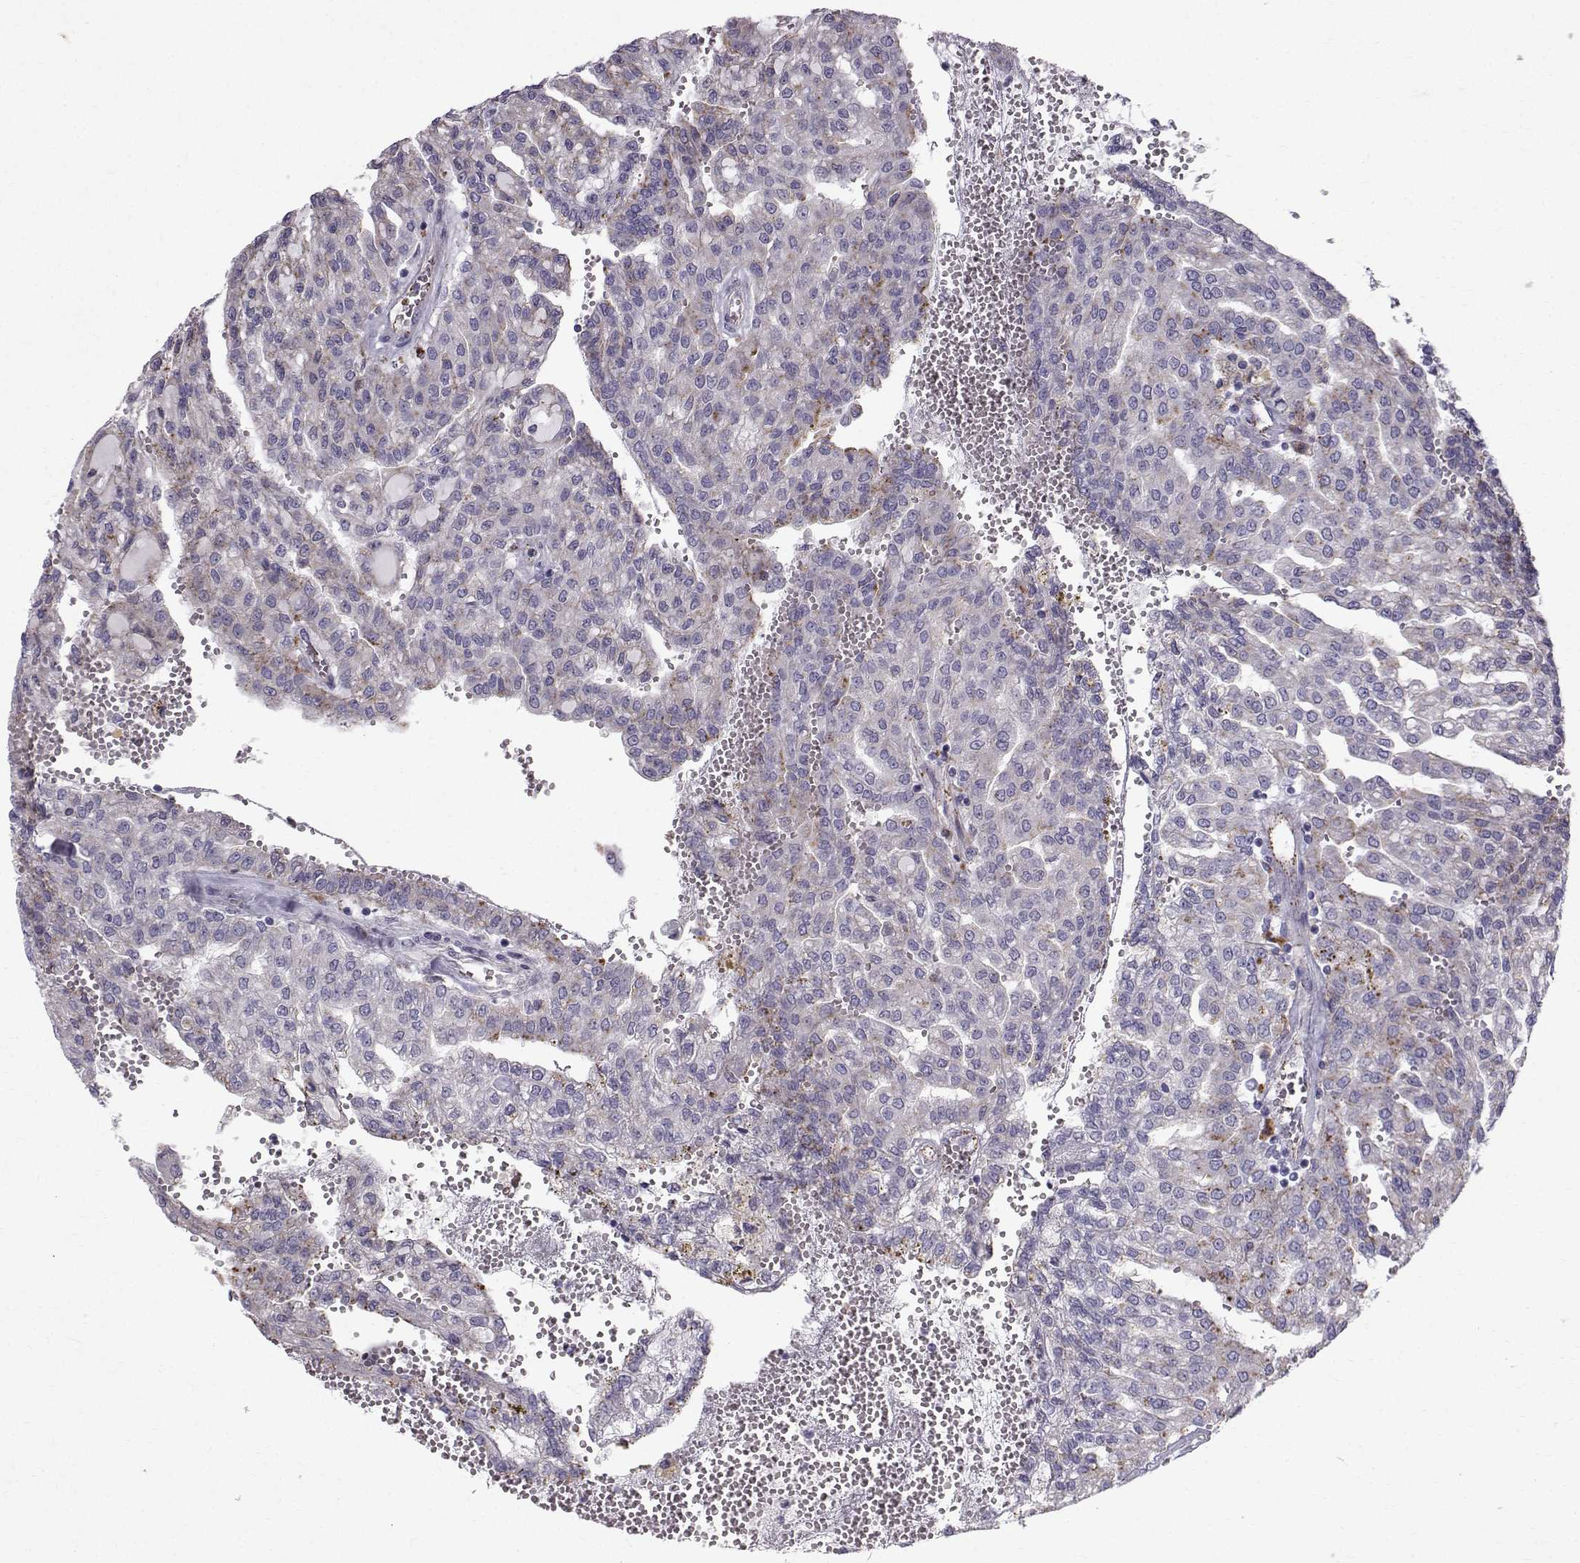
{"staining": {"intensity": "negative", "quantity": "none", "location": "none"}, "tissue": "renal cancer", "cell_type": "Tumor cells", "image_type": "cancer", "snomed": [{"axis": "morphology", "description": "Adenocarcinoma, NOS"}, {"axis": "topography", "description": "Kidney"}], "caption": "This is a image of IHC staining of renal cancer (adenocarcinoma), which shows no expression in tumor cells.", "gene": "CALCR", "patient": {"sex": "male", "age": 63}}